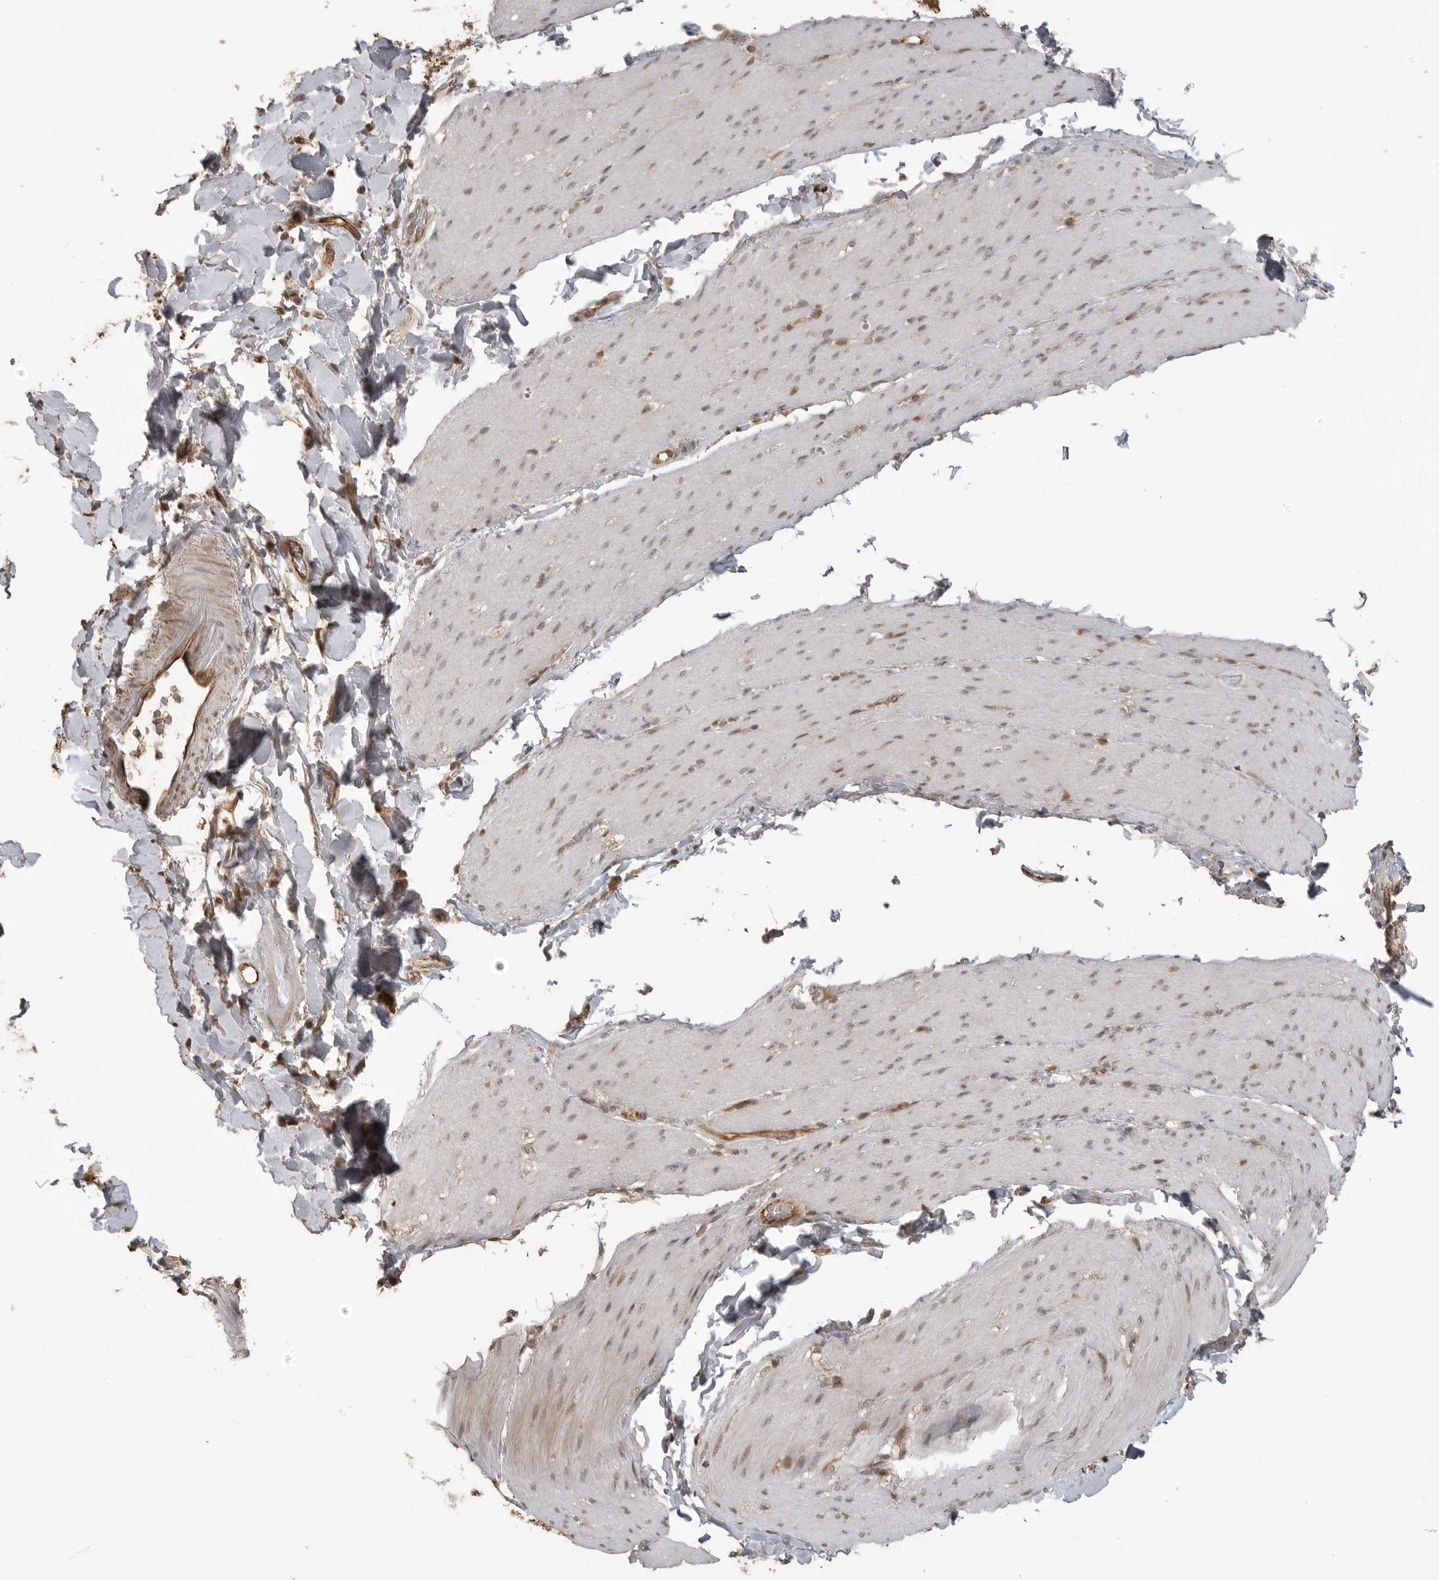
{"staining": {"intensity": "weak", "quantity": "25%-75%", "location": "nuclear"}, "tissue": "smooth muscle", "cell_type": "Smooth muscle cells", "image_type": "normal", "snomed": [{"axis": "morphology", "description": "Normal tissue, NOS"}, {"axis": "topography", "description": "Smooth muscle"}, {"axis": "topography", "description": "Small intestine"}], "caption": "Immunohistochemical staining of benign human smooth muscle demonstrates 25%-75% levels of weak nuclear protein positivity in approximately 25%-75% of smooth muscle cells.", "gene": "SMG8", "patient": {"sex": "female", "age": 84}}